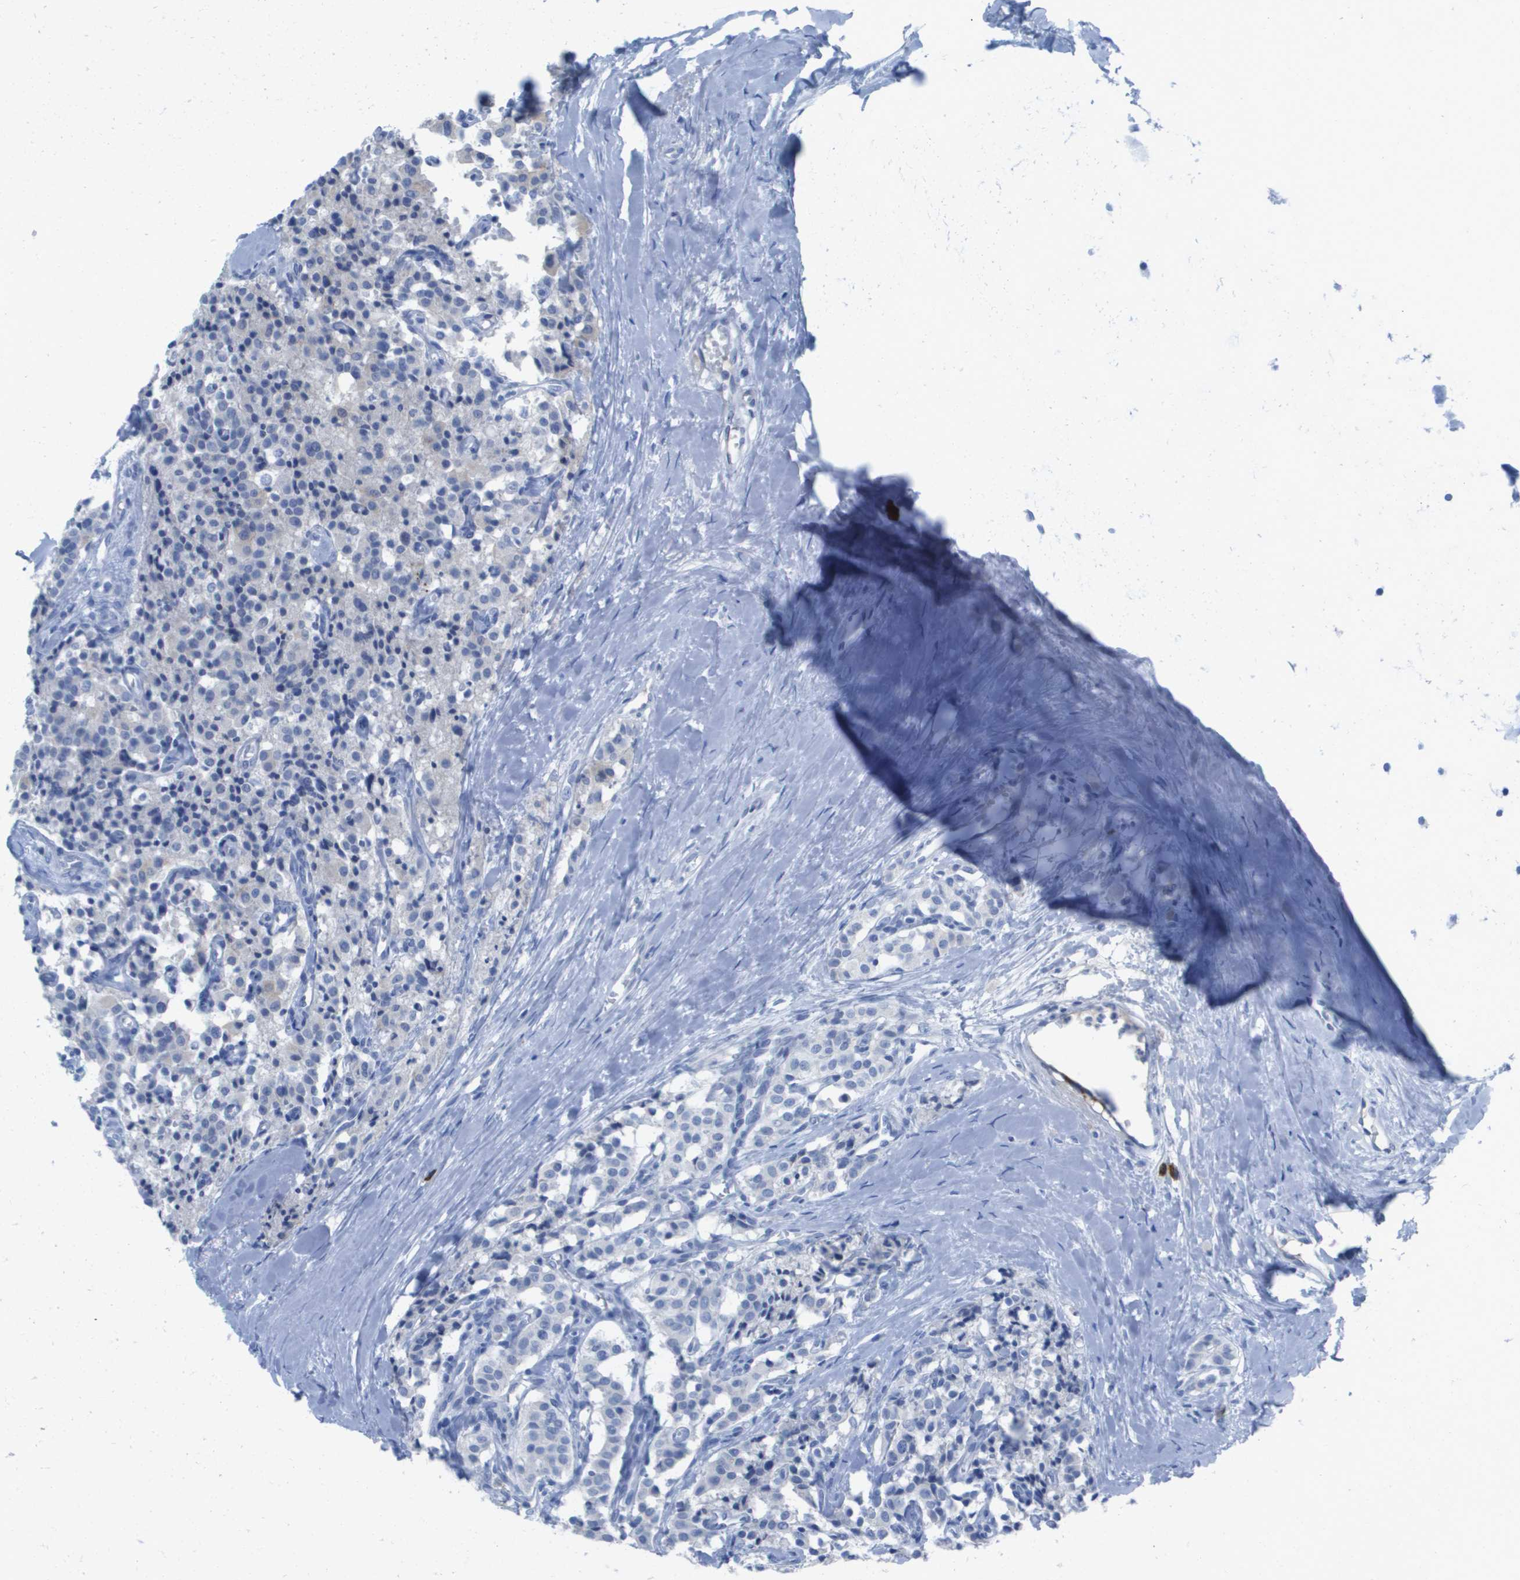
{"staining": {"intensity": "negative", "quantity": "none", "location": "none"}, "tissue": "carcinoid", "cell_type": "Tumor cells", "image_type": "cancer", "snomed": [{"axis": "morphology", "description": "Carcinoid, malignant, NOS"}, {"axis": "topography", "description": "Lung"}], "caption": "A micrograph of human malignant carcinoid is negative for staining in tumor cells.", "gene": "GPR18", "patient": {"sex": "male", "age": 30}}